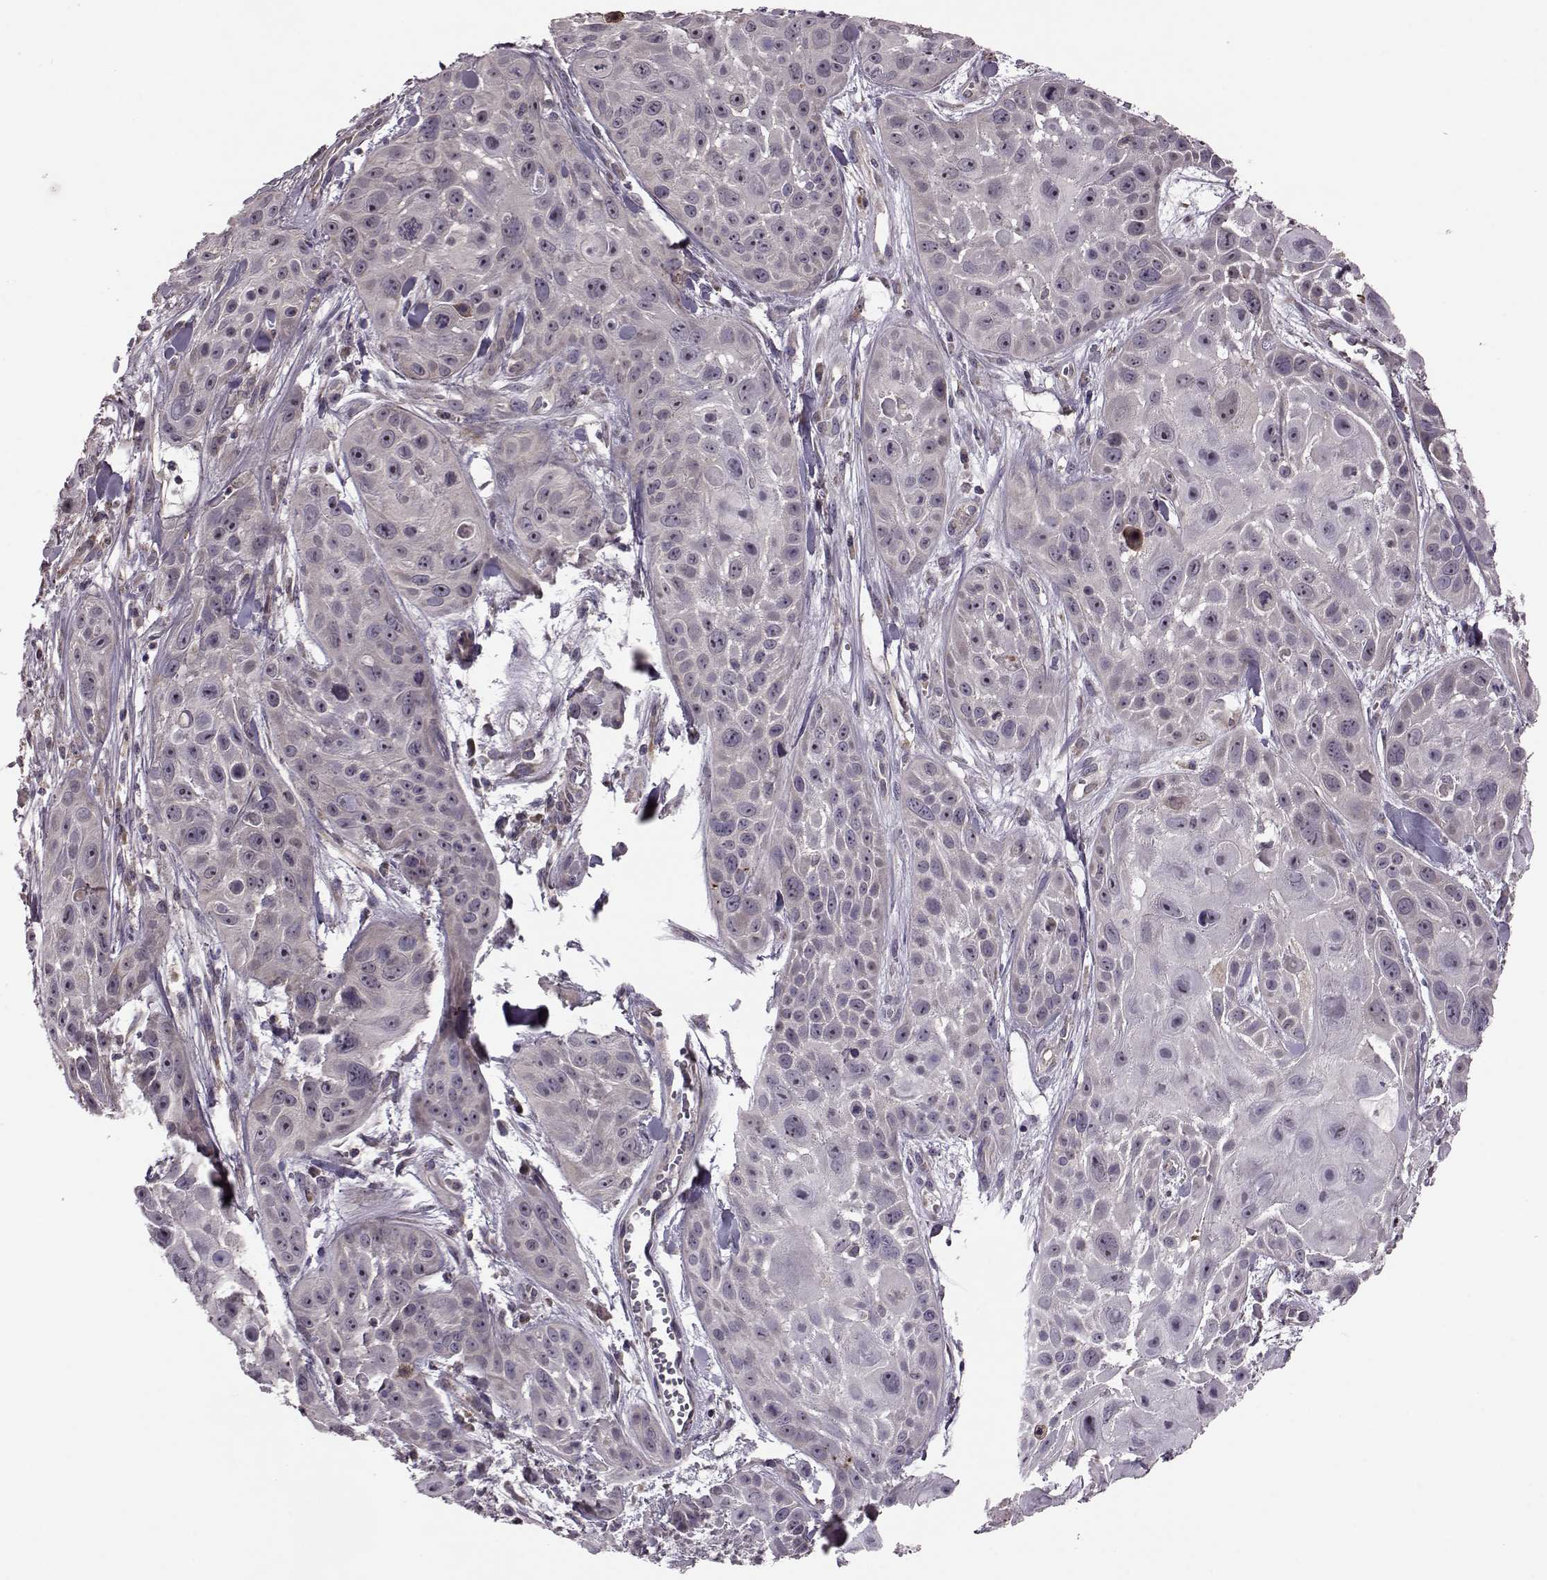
{"staining": {"intensity": "negative", "quantity": "none", "location": "none"}, "tissue": "skin cancer", "cell_type": "Tumor cells", "image_type": "cancer", "snomed": [{"axis": "morphology", "description": "Squamous cell carcinoma, NOS"}, {"axis": "topography", "description": "Skin"}, {"axis": "topography", "description": "Anal"}], "caption": "Skin cancer was stained to show a protein in brown. There is no significant expression in tumor cells.", "gene": "PUDP", "patient": {"sex": "female", "age": 75}}